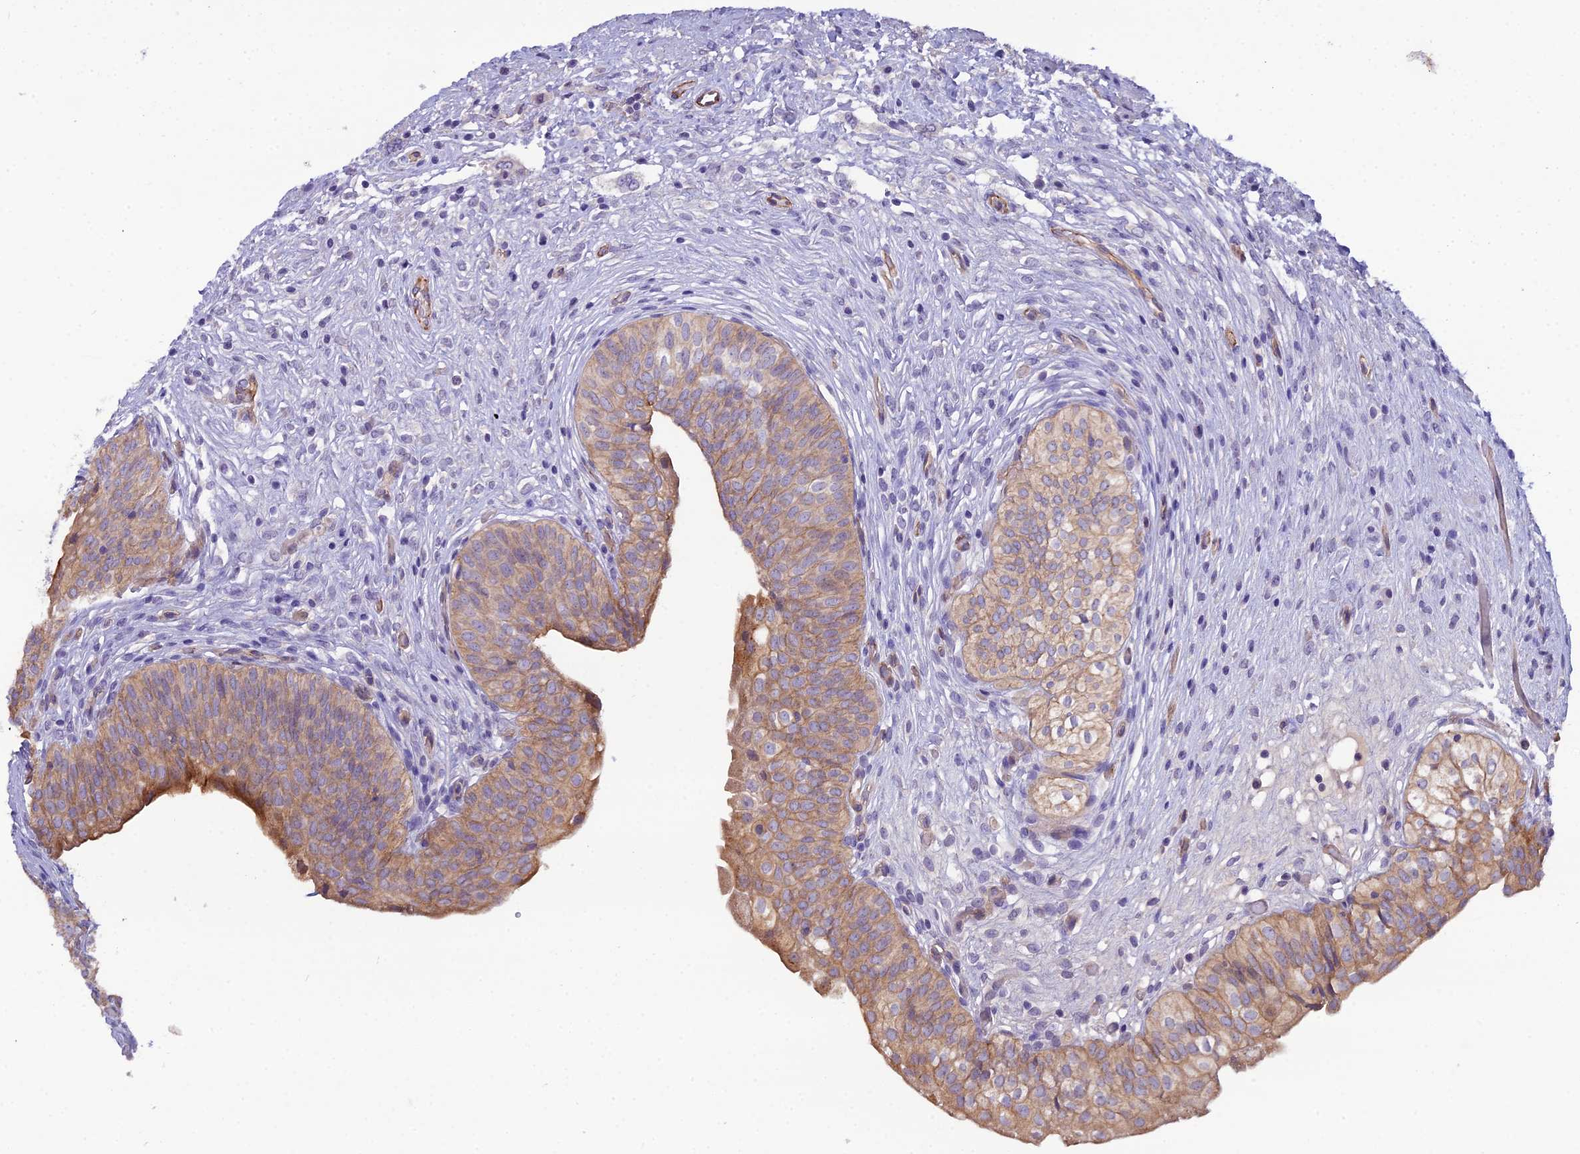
{"staining": {"intensity": "moderate", "quantity": ">75%", "location": "cytoplasmic/membranous"}, "tissue": "urinary bladder", "cell_type": "Urothelial cells", "image_type": "normal", "snomed": [{"axis": "morphology", "description": "Normal tissue, NOS"}, {"axis": "topography", "description": "Urinary bladder"}], "caption": "Immunohistochemical staining of unremarkable human urinary bladder displays >75% levels of moderate cytoplasmic/membranous protein staining in about >75% of urothelial cells.", "gene": "CFAP47", "patient": {"sex": "male", "age": 55}}